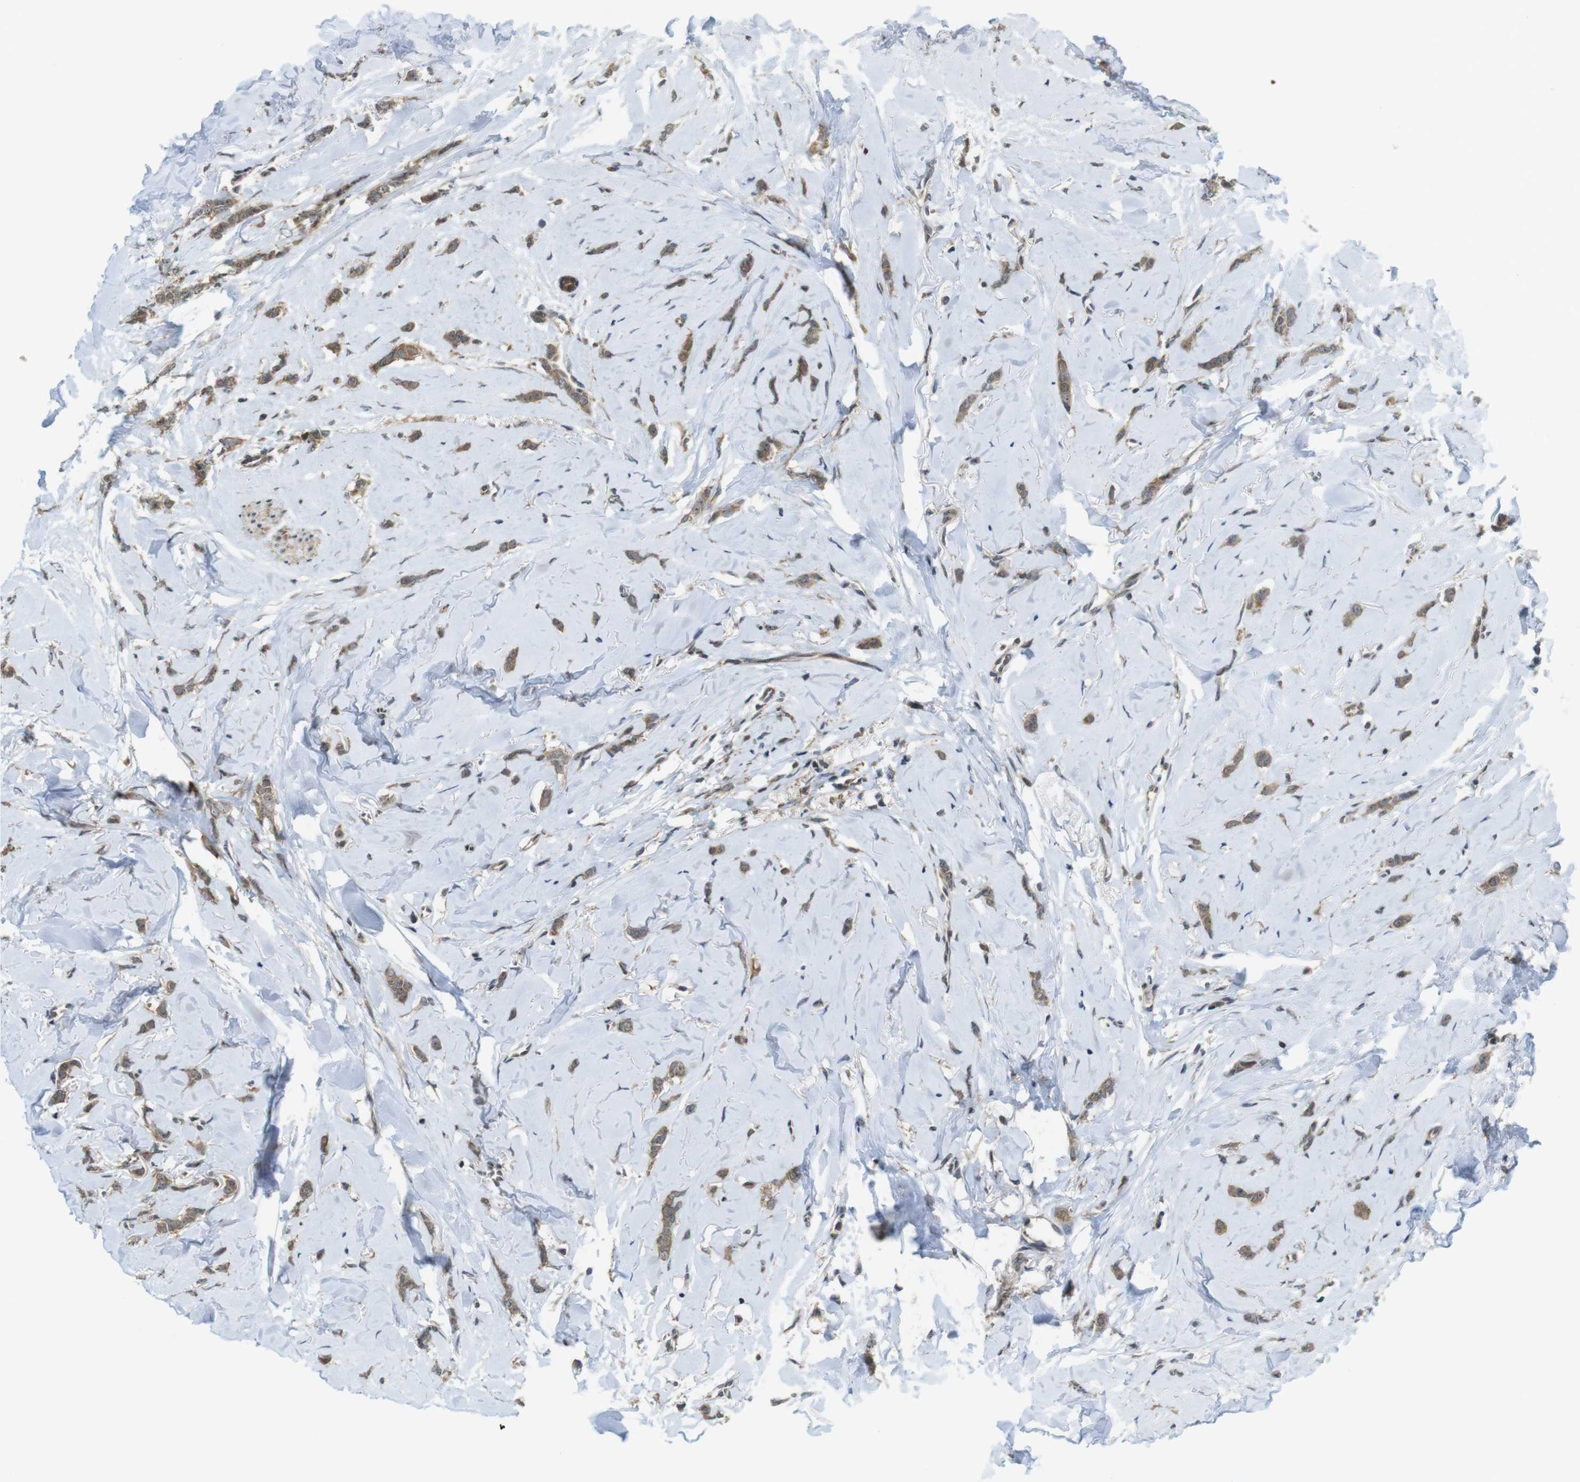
{"staining": {"intensity": "moderate", "quantity": ">75%", "location": "cytoplasmic/membranous"}, "tissue": "breast cancer", "cell_type": "Tumor cells", "image_type": "cancer", "snomed": [{"axis": "morphology", "description": "Lobular carcinoma"}, {"axis": "topography", "description": "Skin"}, {"axis": "topography", "description": "Breast"}], "caption": "A high-resolution histopathology image shows immunohistochemistry staining of breast lobular carcinoma, which demonstrates moderate cytoplasmic/membranous expression in approximately >75% of tumor cells.", "gene": "CC2D1A", "patient": {"sex": "female", "age": 46}}